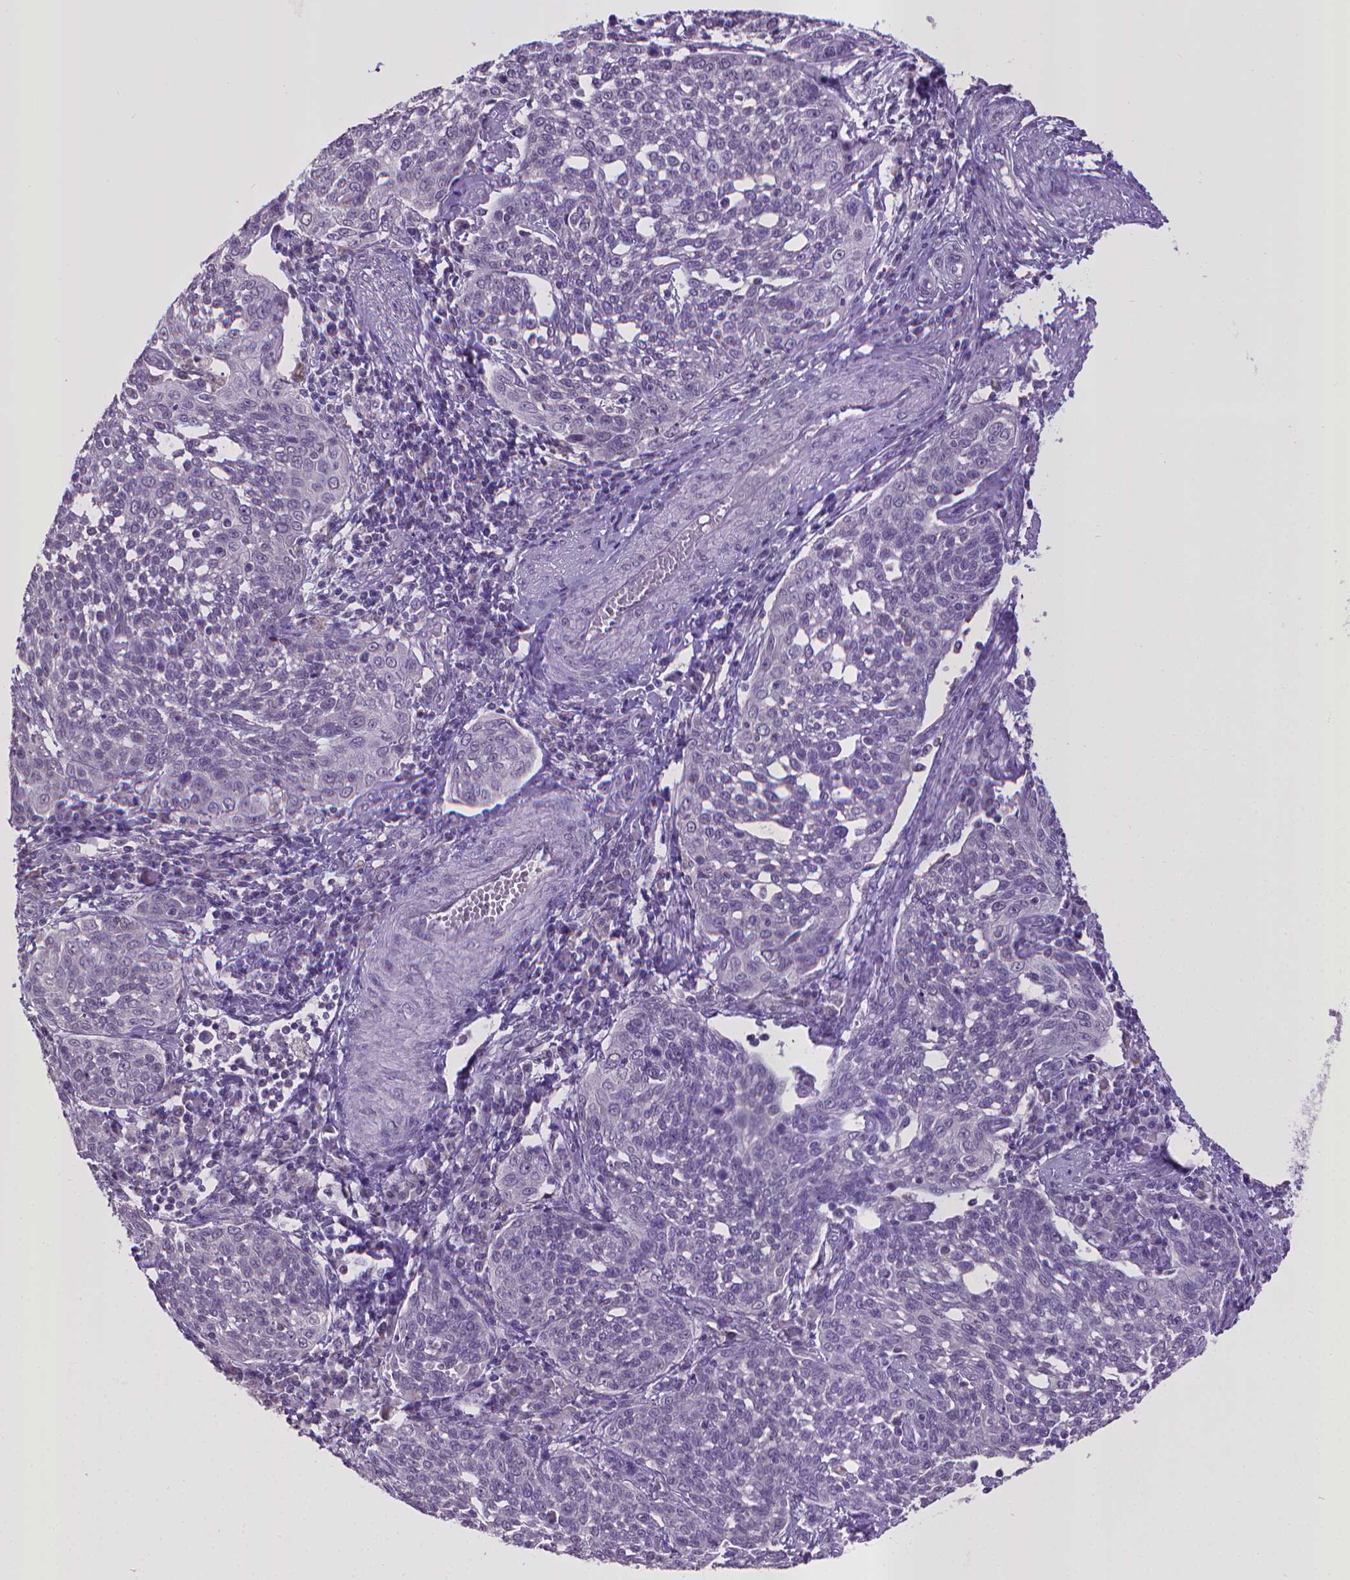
{"staining": {"intensity": "negative", "quantity": "none", "location": "none"}, "tissue": "cervical cancer", "cell_type": "Tumor cells", "image_type": "cancer", "snomed": [{"axis": "morphology", "description": "Squamous cell carcinoma, NOS"}, {"axis": "topography", "description": "Cervix"}], "caption": "Tumor cells are negative for protein expression in human cervical squamous cell carcinoma. (Immunohistochemistry, brightfield microscopy, high magnification).", "gene": "KMO", "patient": {"sex": "female", "age": 34}}